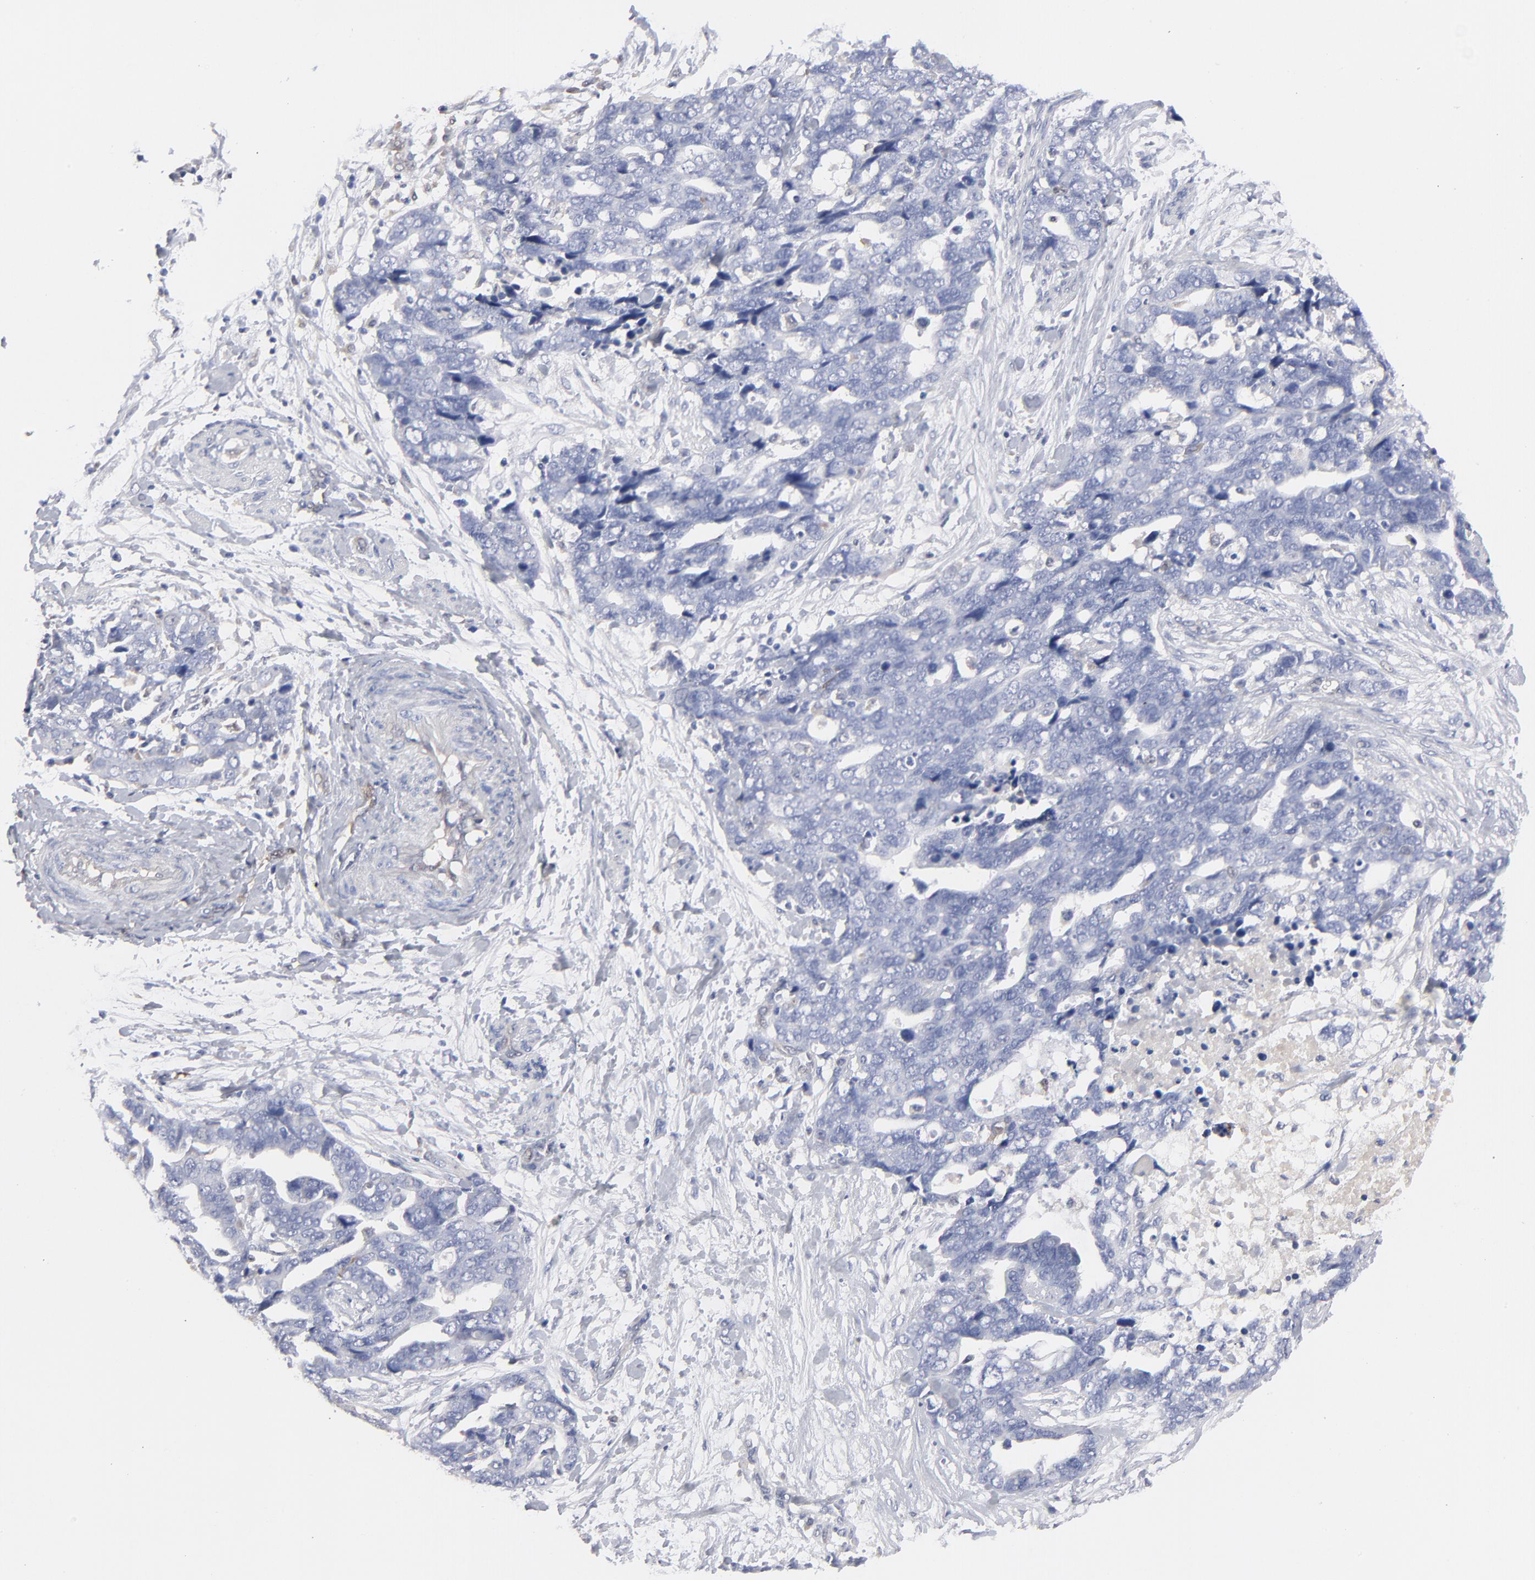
{"staining": {"intensity": "negative", "quantity": "none", "location": "none"}, "tissue": "ovarian cancer", "cell_type": "Tumor cells", "image_type": "cancer", "snomed": [{"axis": "morphology", "description": "Normal tissue, NOS"}, {"axis": "morphology", "description": "Cystadenocarcinoma, serous, NOS"}, {"axis": "topography", "description": "Fallopian tube"}, {"axis": "topography", "description": "Ovary"}], "caption": "DAB (3,3'-diaminobenzidine) immunohistochemical staining of ovarian cancer (serous cystadenocarcinoma) shows no significant positivity in tumor cells.", "gene": "ARRB1", "patient": {"sex": "female", "age": 56}}